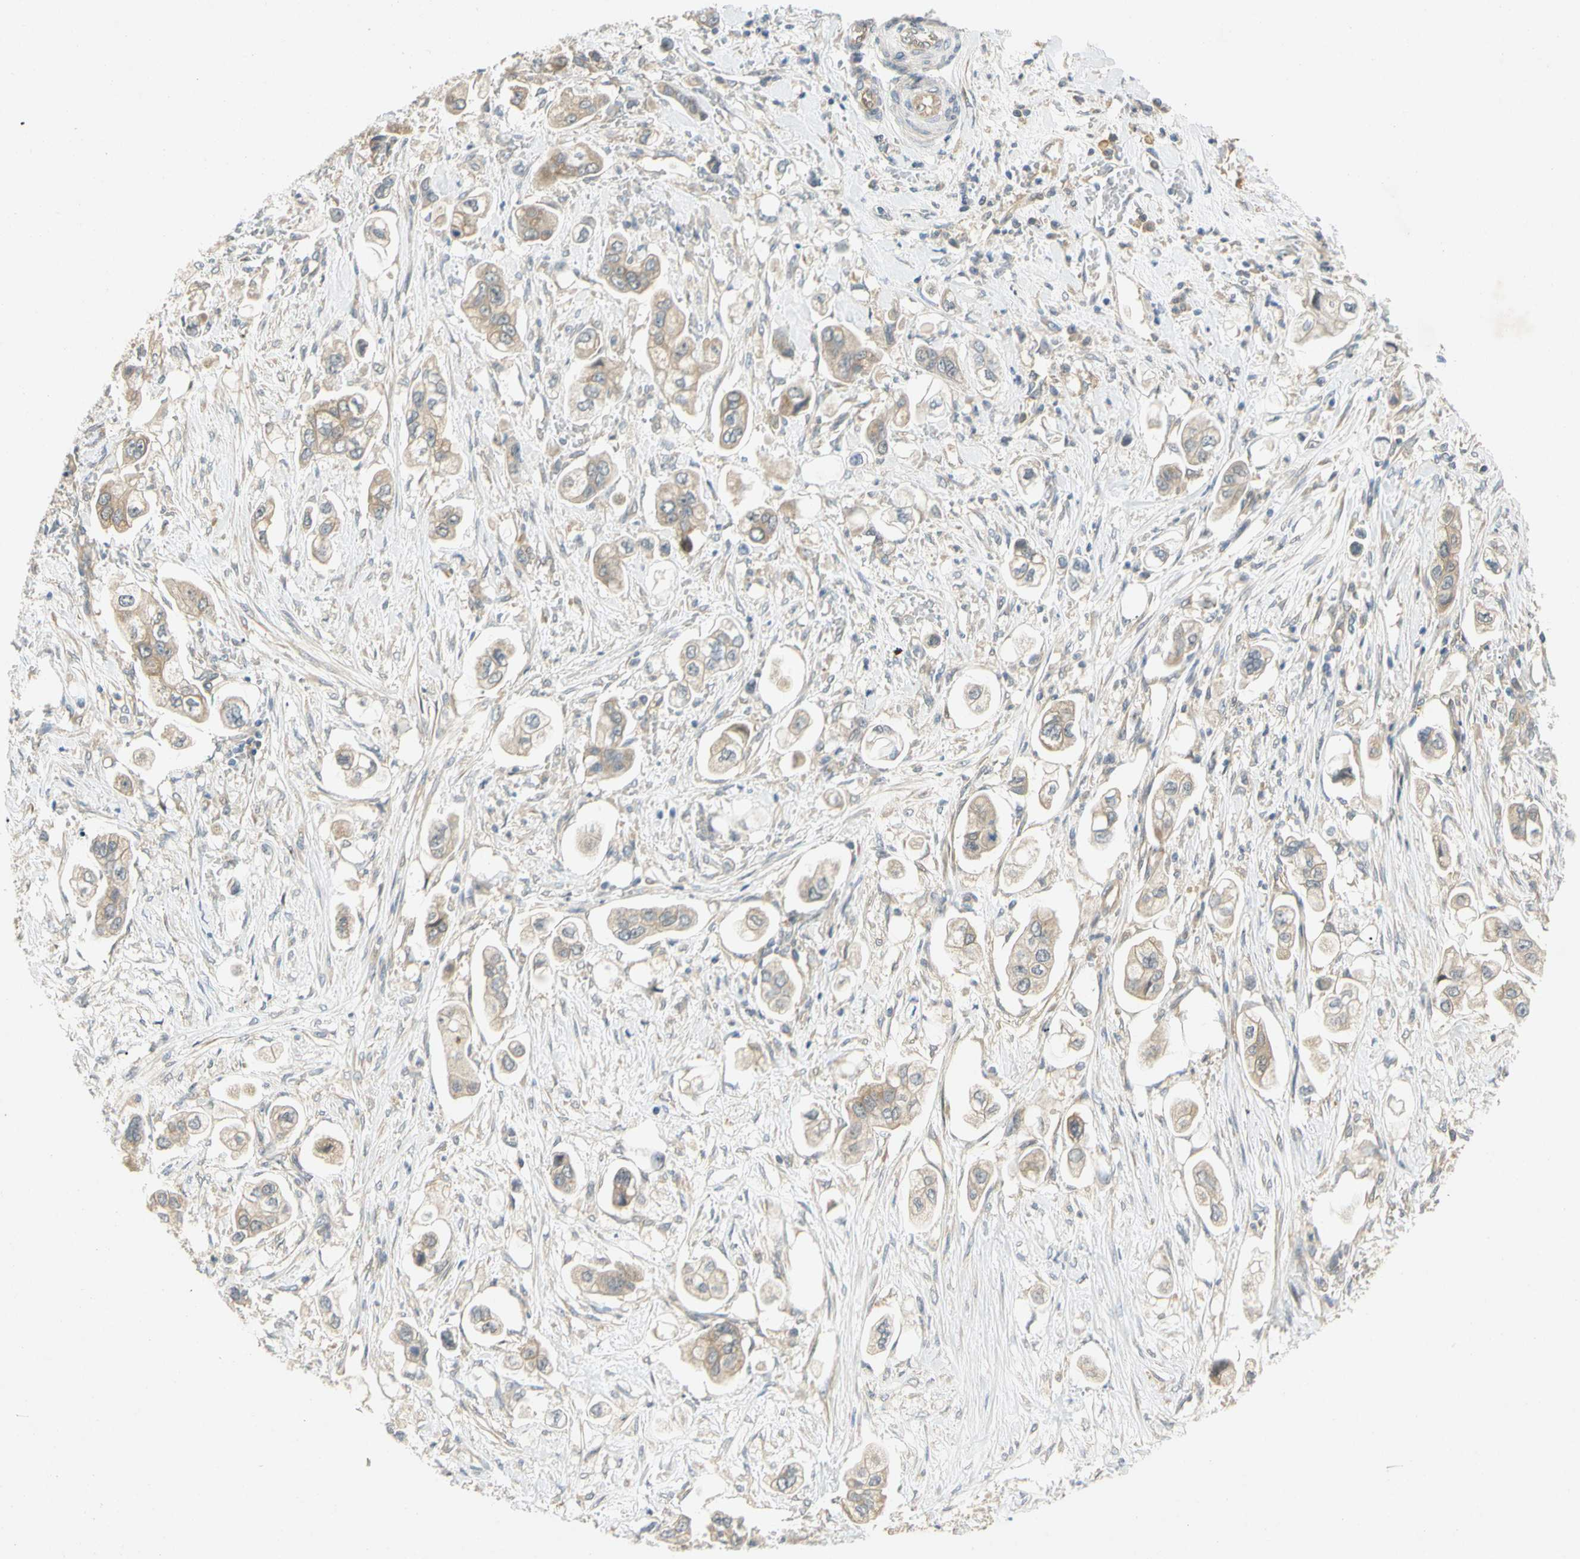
{"staining": {"intensity": "weak", "quantity": "25%-75%", "location": "cytoplasmic/membranous"}, "tissue": "stomach cancer", "cell_type": "Tumor cells", "image_type": "cancer", "snomed": [{"axis": "morphology", "description": "Adenocarcinoma, NOS"}, {"axis": "topography", "description": "Stomach"}], "caption": "Immunohistochemical staining of stomach cancer (adenocarcinoma) reveals low levels of weak cytoplasmic/membranous positivity in approximately 25%-75% of tumor cells.", "gene": "GATD1", "patient": {"sex": "male", "age": 62}}